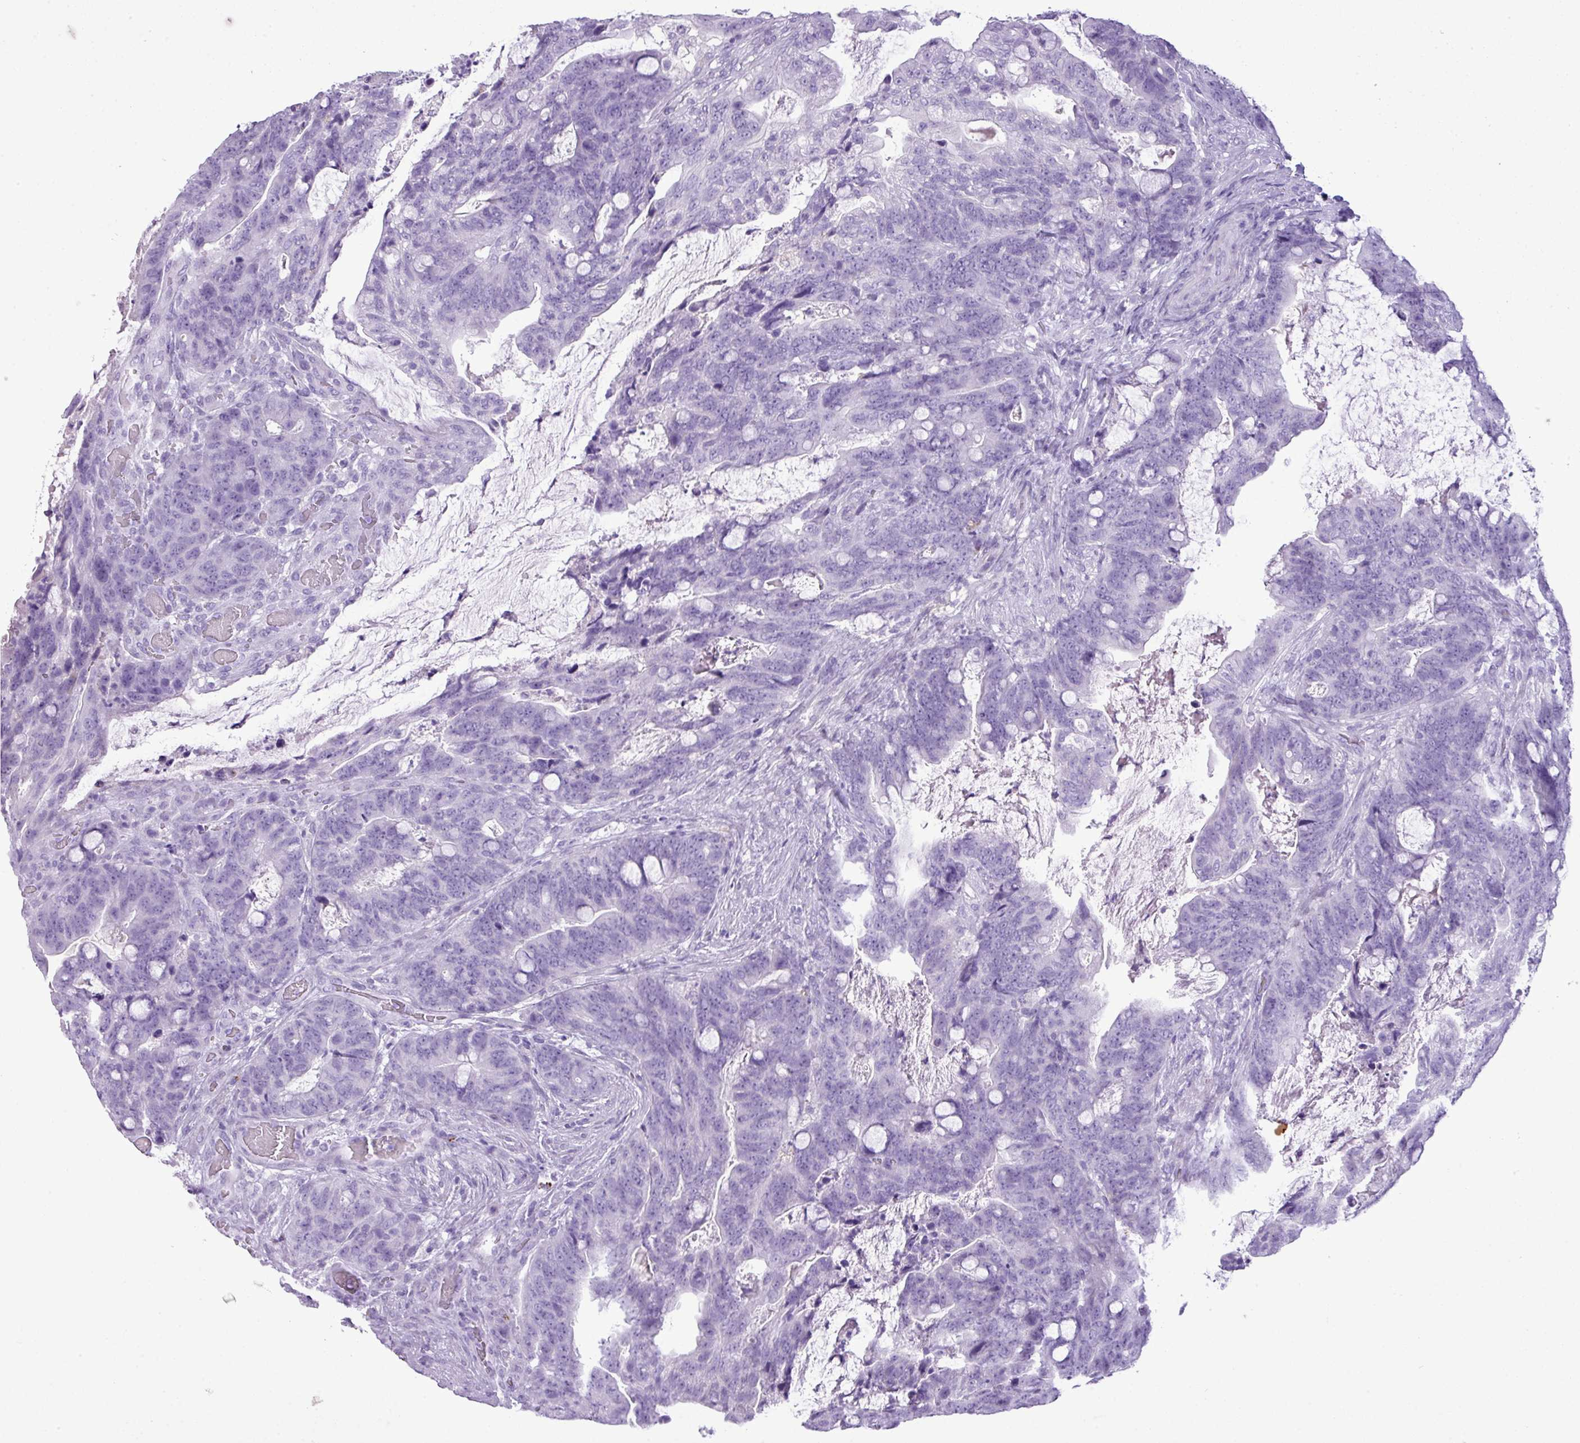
{"staining": {"intensity": "negative", "quantity": "none", "location": "none"}, "tissue": "colorectal cancer", "cell_type": "Tumor cells", "image_type": "cancer", "snomed": [{"axis": "morphology", "description": "Adenocarcinoma, NOS"}, {"axis": "topography", "description": "Colon"}], "caption": "This photomicrograph is of colorectal adenocarcinoma stained with immunohistochemistry to label a protein in brown with the nuclei are counter-stained blue. There is no staining in tumor cells. (DAB (3,3'-diaminobenzidine) IHC with hematoxylin counter stain).", "gene": "RBMXL2", "patient": {"sex": "female", "age": 82}}